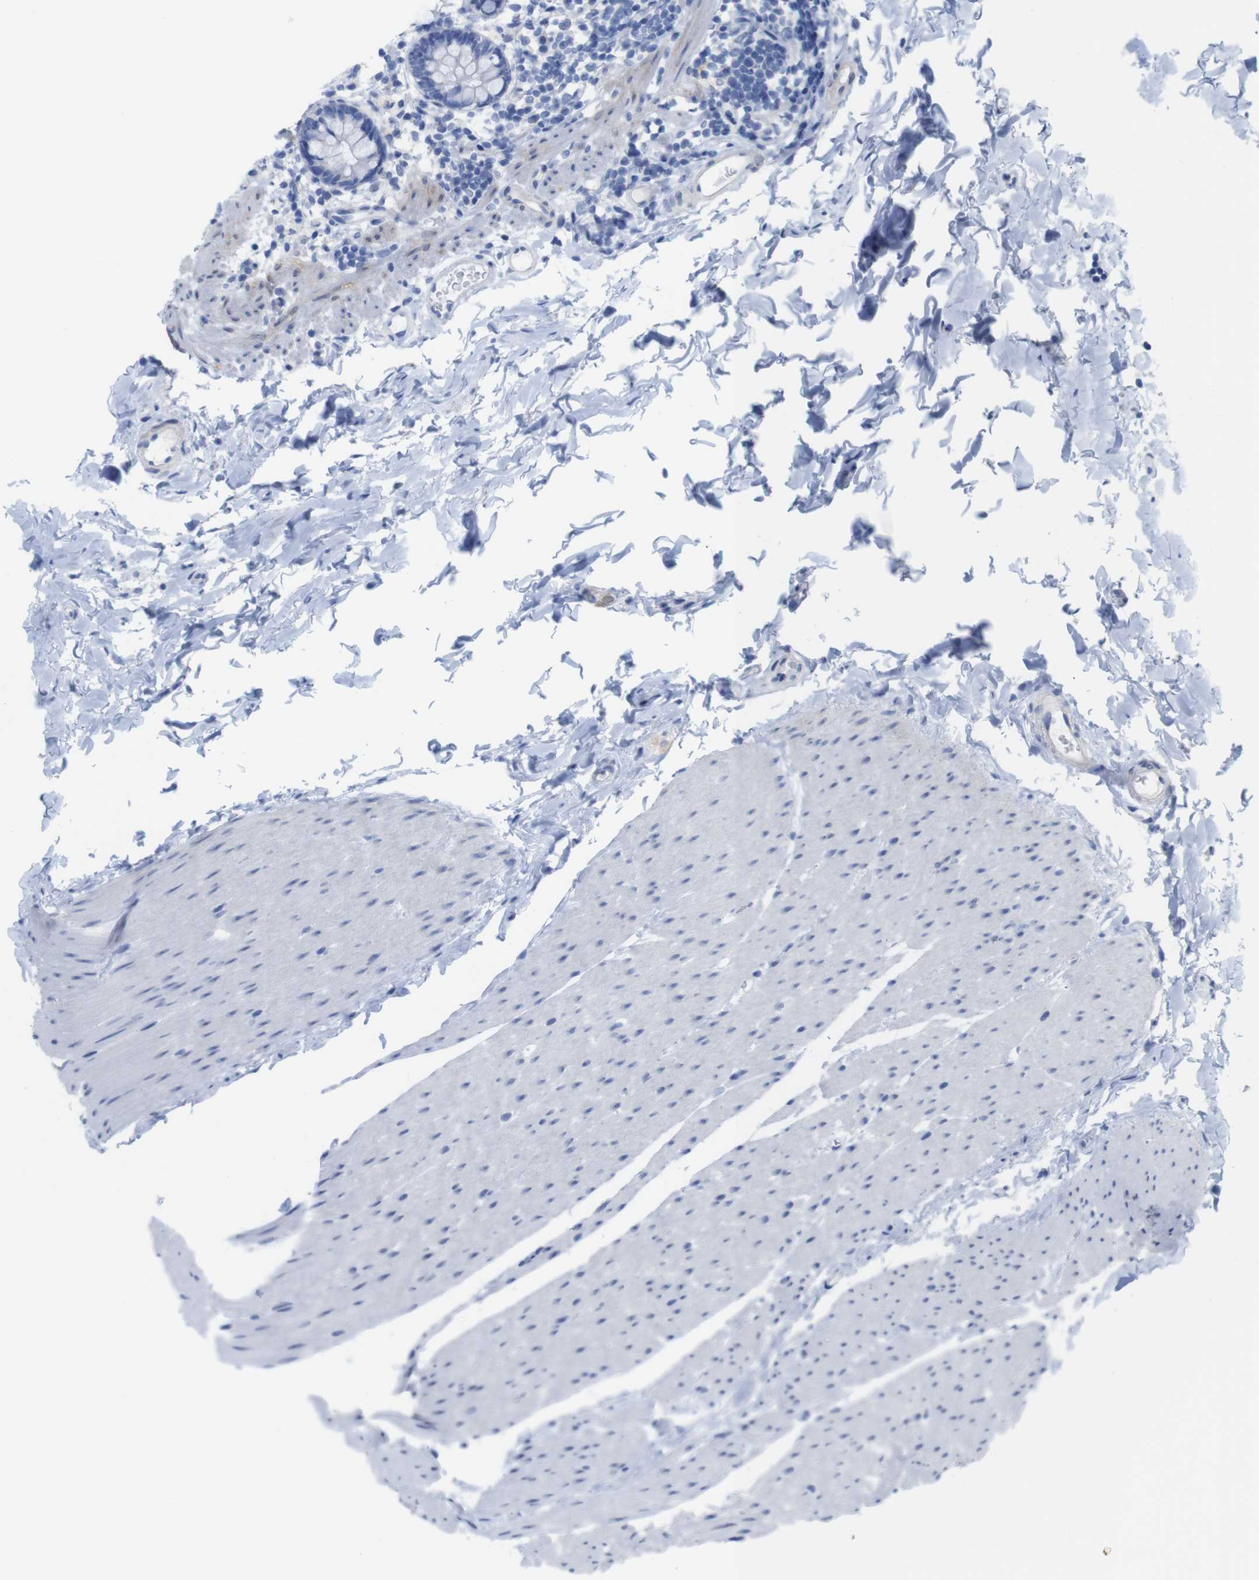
{"staining": {"intensity": "negative", "quantity": "none", "location": "none"}, "tissue": "colon", "cell_type": "Endothelial cells", "image_type": "normal", "snomed": [{"axis": "morphology", "description": "Normal tissue, NOS"}, {"axis": "topography", "description": "Colon"}], "caption": "Image shows no significant protein positivity in endothelial cells of benign colon.", "gene": "PNMA1", "patient": {"sex": "female", "age": 80}}